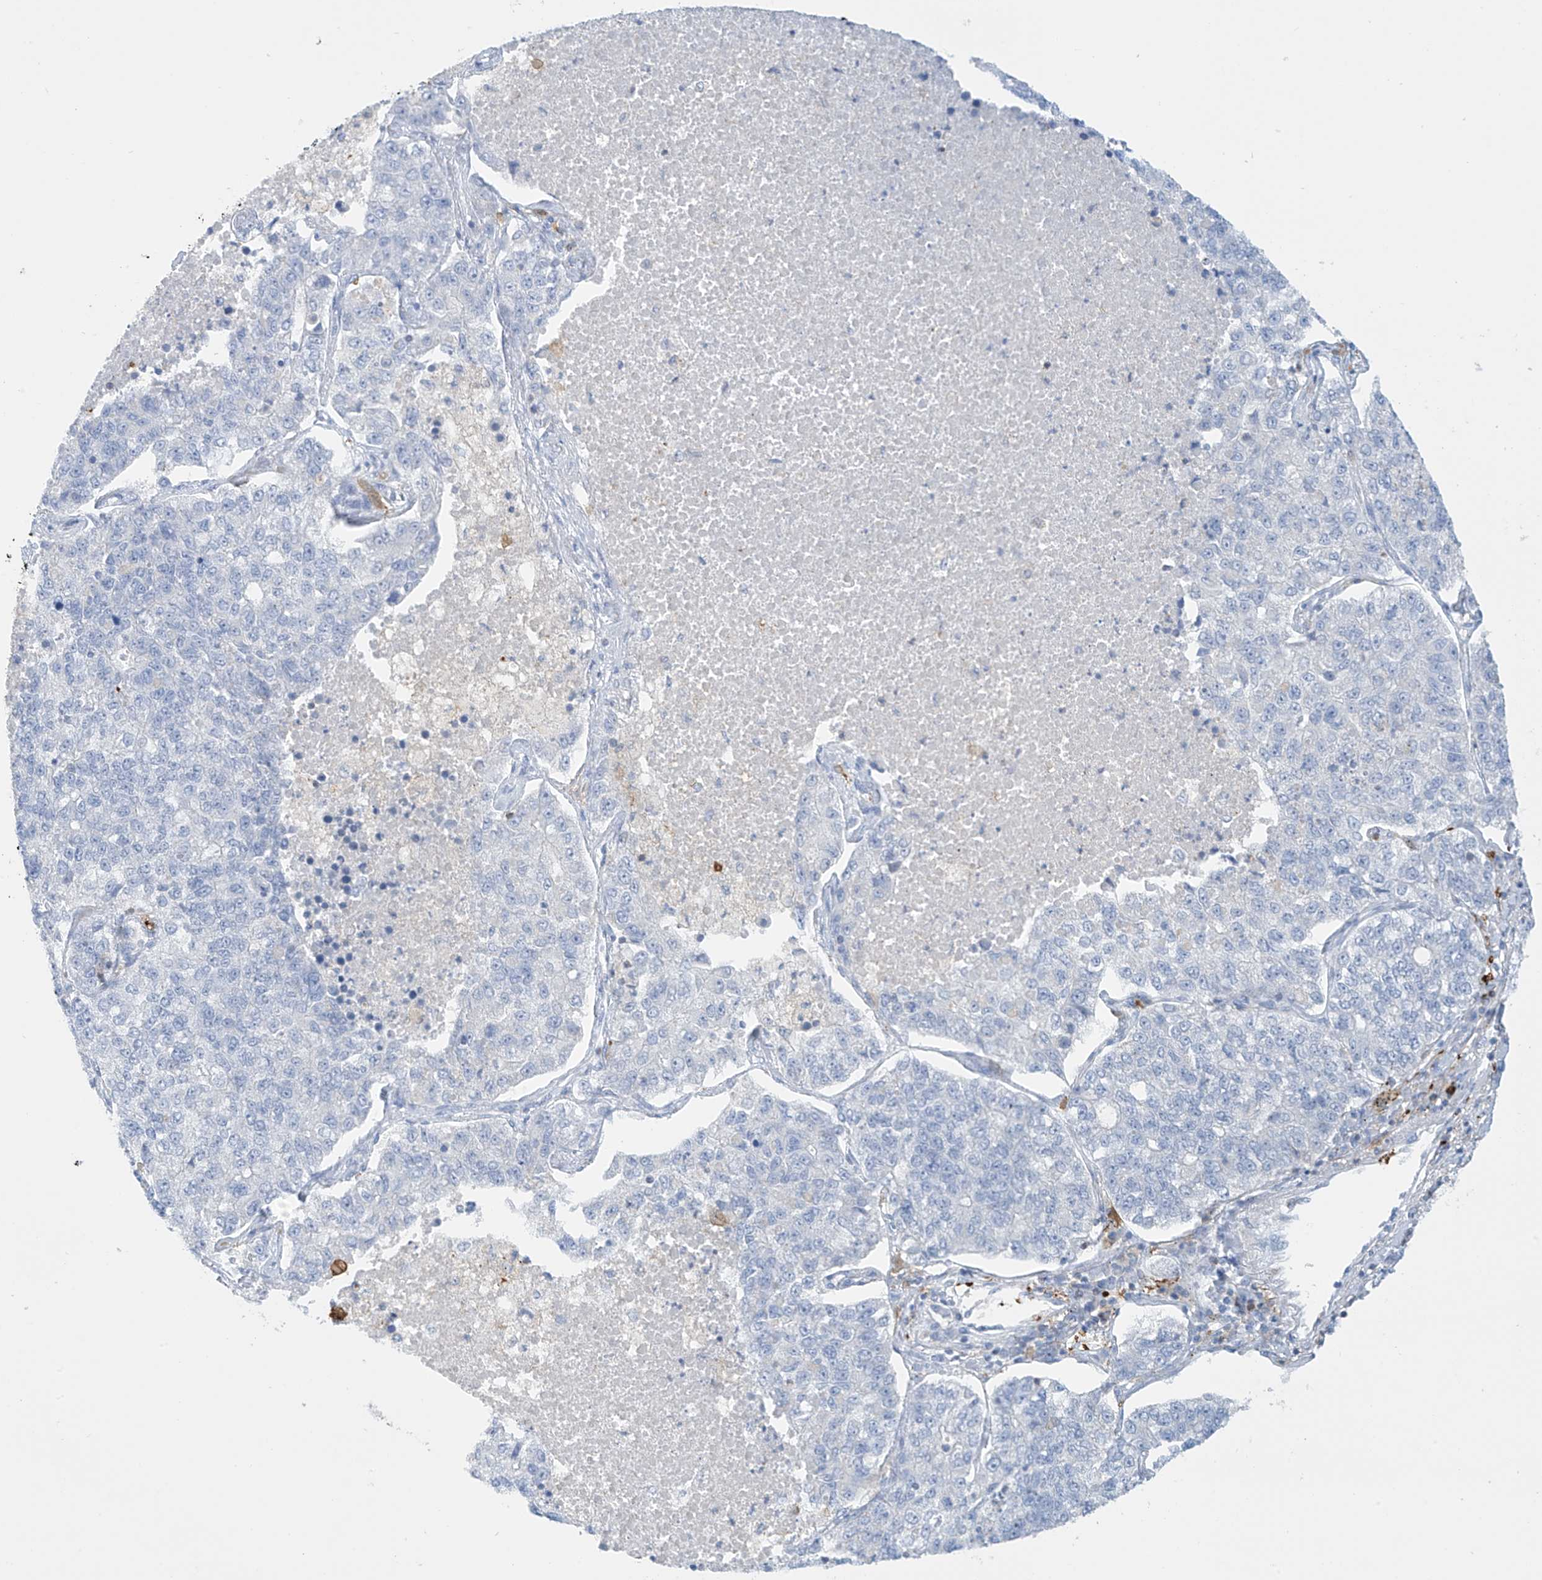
{"staining": {"intensity": "negative", "quantity": "none", "location": "none"}, "tissue": "lung cancer", "cell_type": "Tumor cells", "image_type": "cancer", "snomed": [{"axis": "morphology", "description": "Adenocarcinoma, NOS"}, {"axis": "topography", "description": "Lung"}], "caption": "Immunohistochemical staining of human adenocarcinoma (lung) displays no significant staining in tumor cells.", "gene": "TRMT2B", "patient": {"sex": "male", "age": 49}}